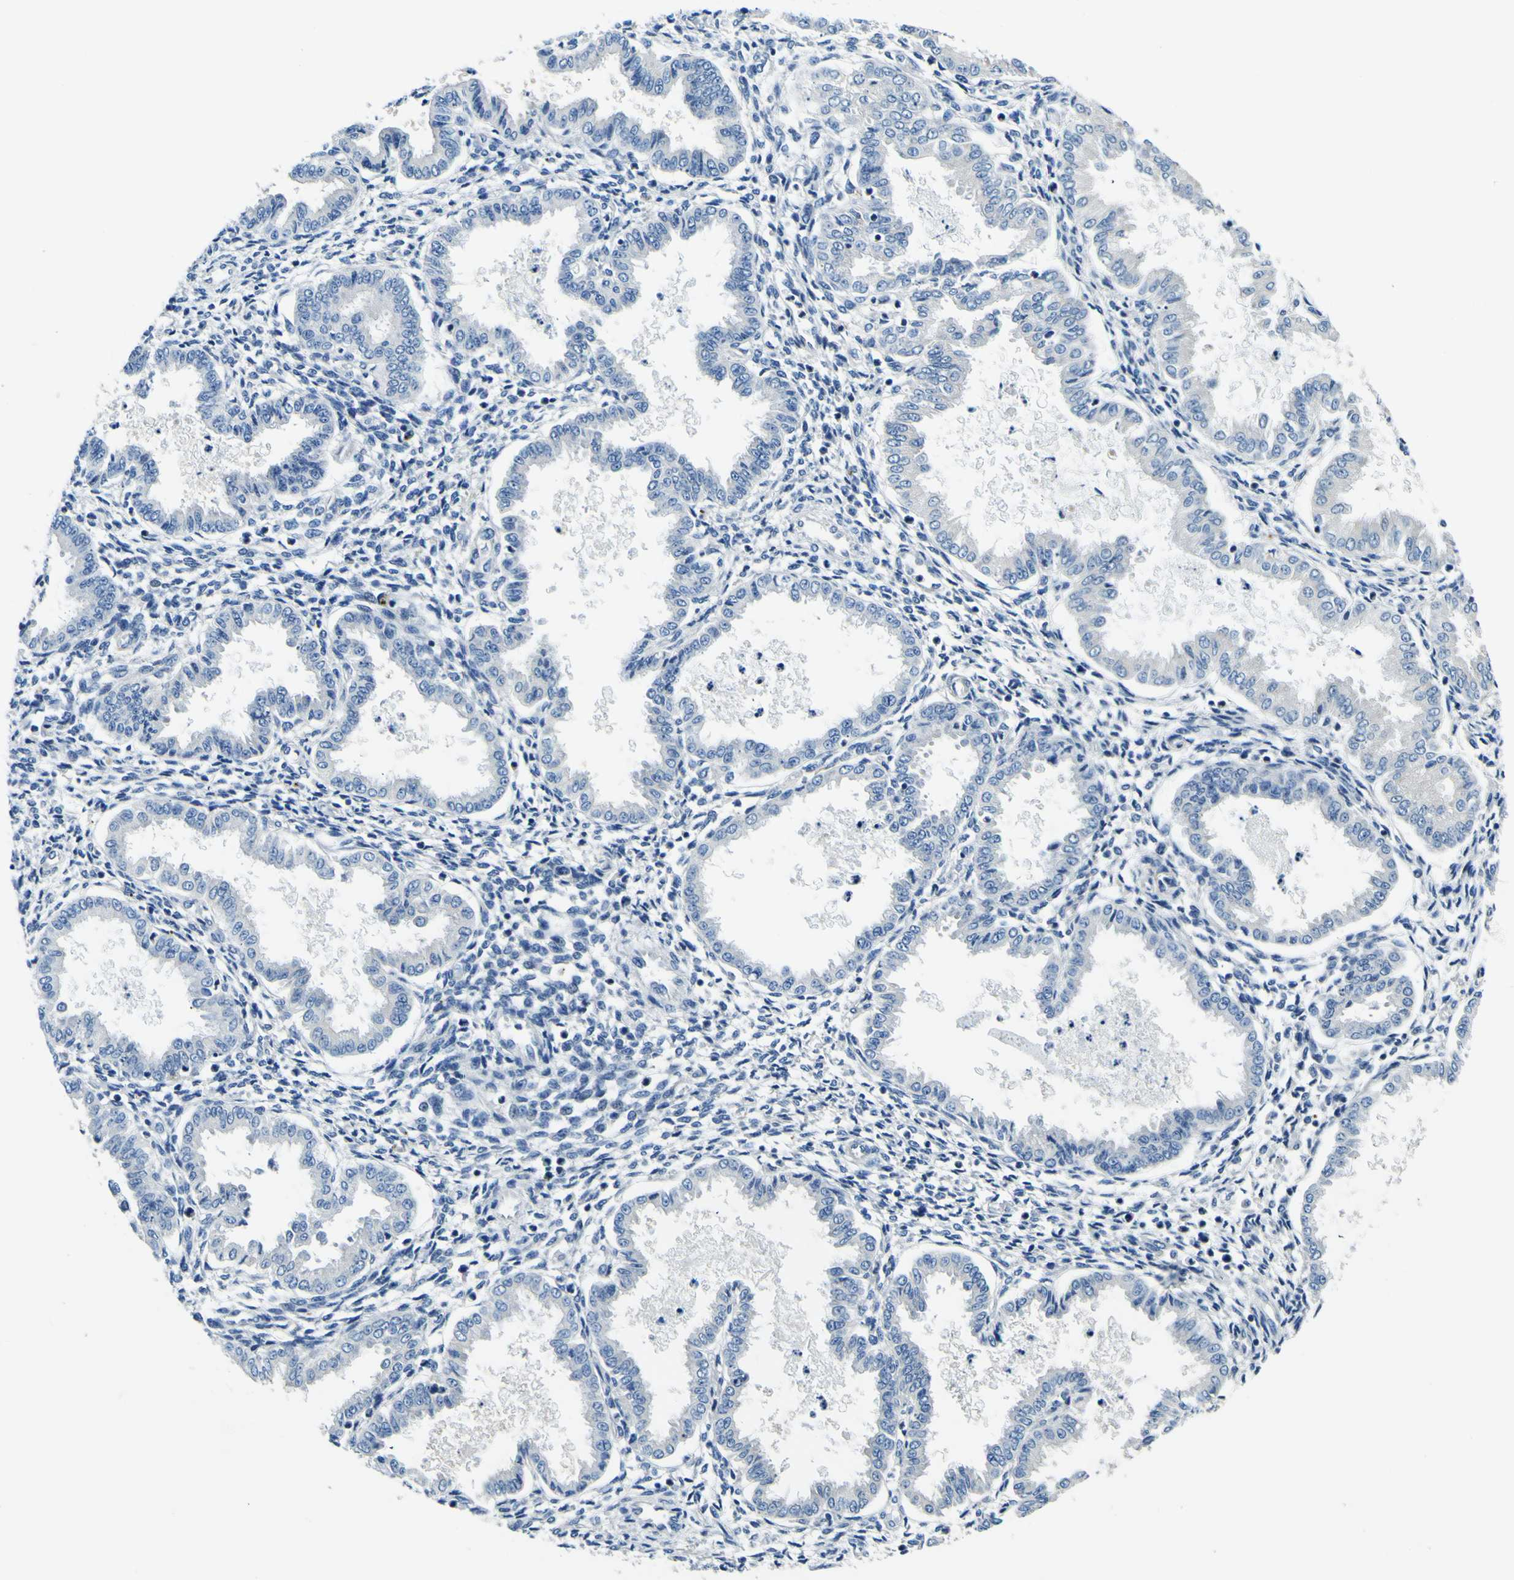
{"staining": {"intensity": "negative", "quantity": "none", "location": "none"}, "tissue": "endometrium", "cell_type": "Cells in endometrial stroma", "image_type": "normal", "snomed": [{"axis": "morphology", "description": "Normal tissue, NOS"}, {"axis": "topography", "description": "Endometrium"}], "caption": "Immunohistochemistry of normal endometrium demonstrates no positivity in cells in endometrial stroma.", "gene": "ADGRA2", "patient": {"sex": "female", "age": 33}}